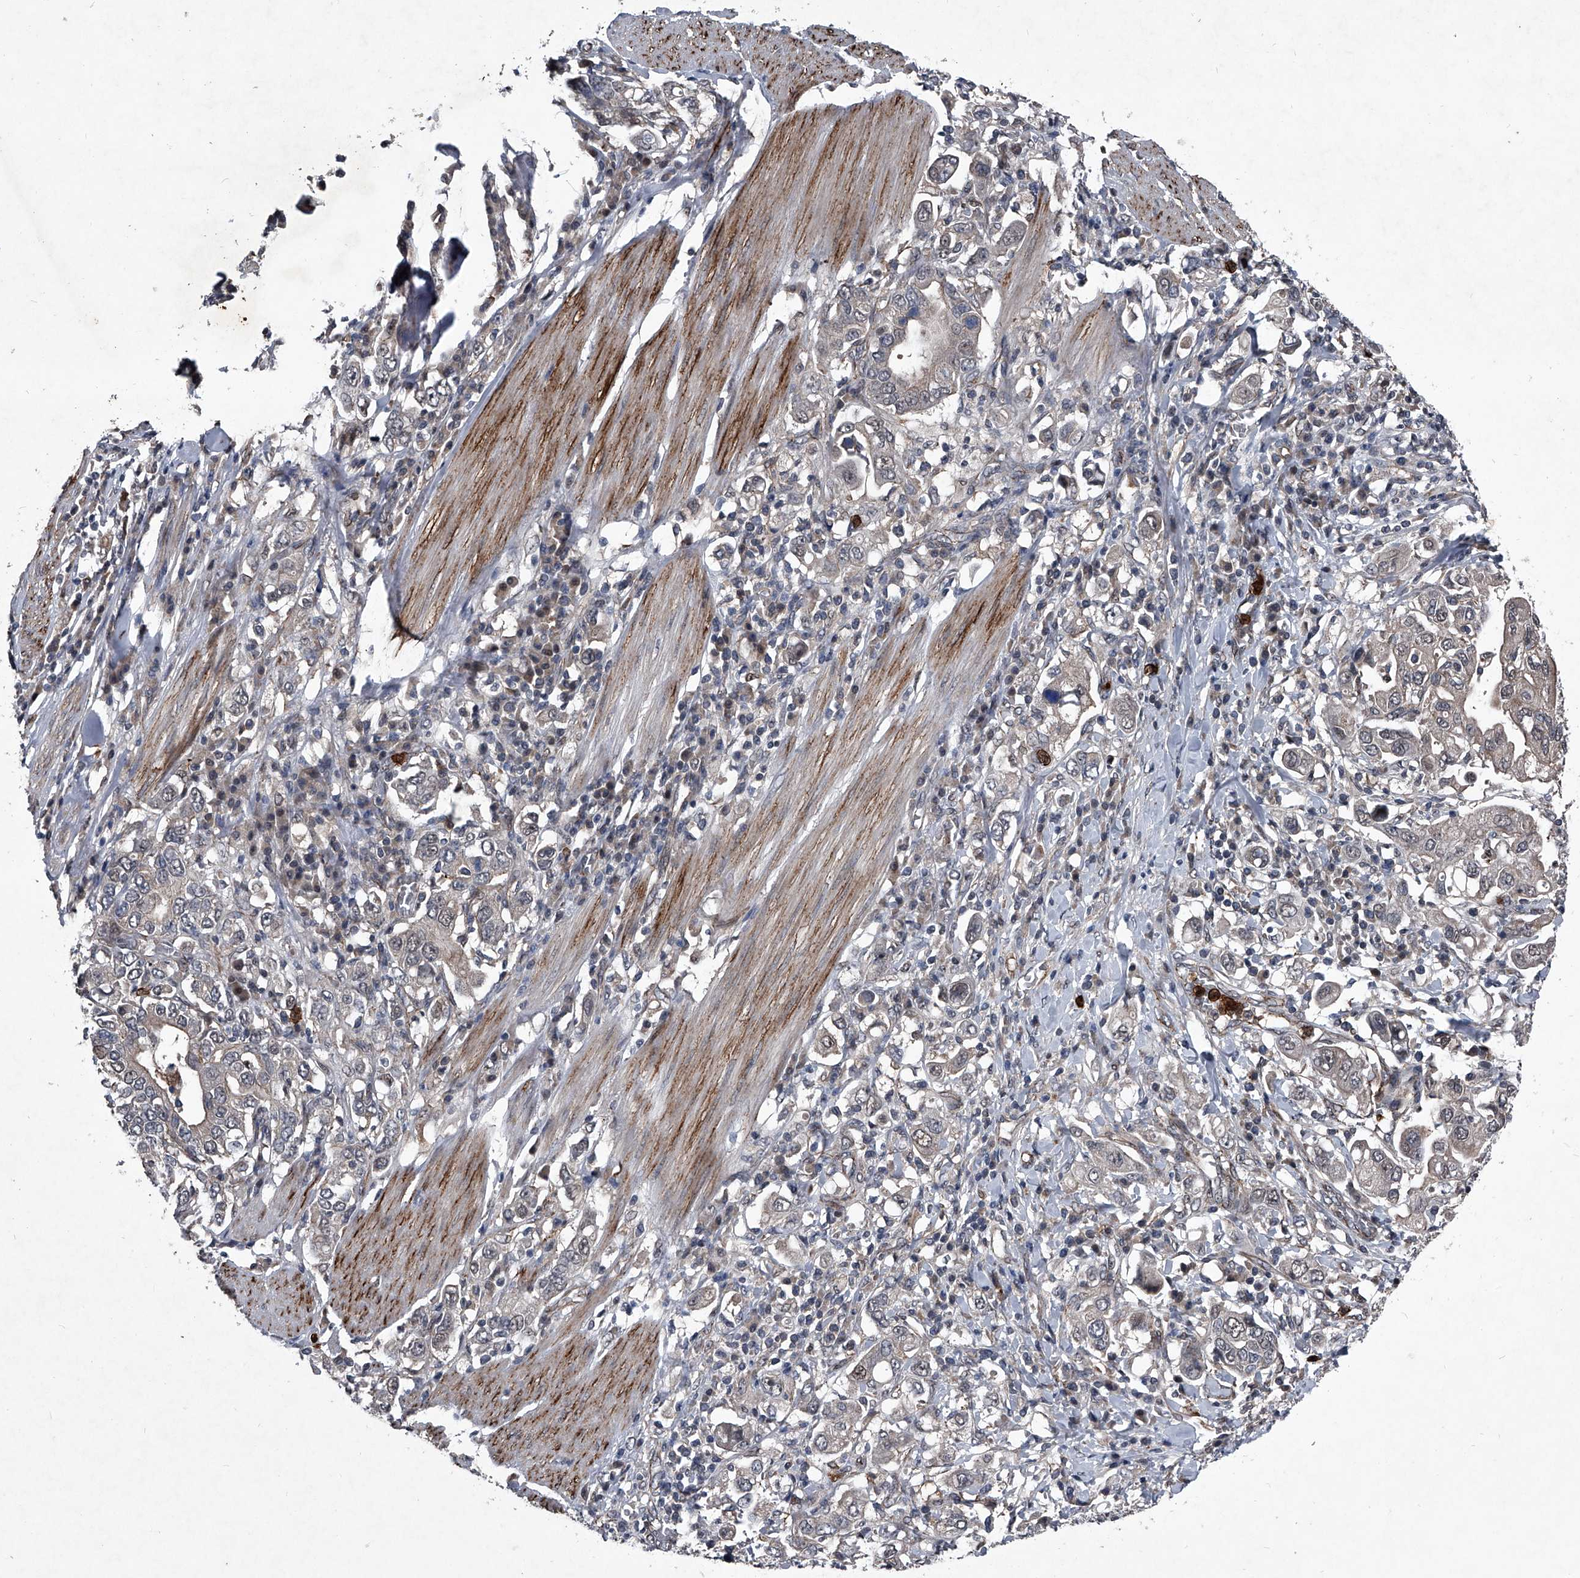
{"staining": {"intensity": "weak", "quantity": "25%-75%", "location": "cytoplasmic/membranous,nuclear"}, "tissue": "stomach cancer", "cell_type": "Tumor cells", "image_type": "cancer", "snomed": [{"axis": "morphology", "description": "Adenocarcinoma, NOS"}, {"axis": "topography", "description": "Stomach, upper"}], "caption": "An image showing weak cytoplasmic/membranous and nuclear positivity in approximately 25%-75% of tumor cells in stomach cancer (adenocarcinoma), as visualized by brown immunohistochemical staining.", "gene": "MAPKAP1", "patient": {"sex": "male", "age": 62}}